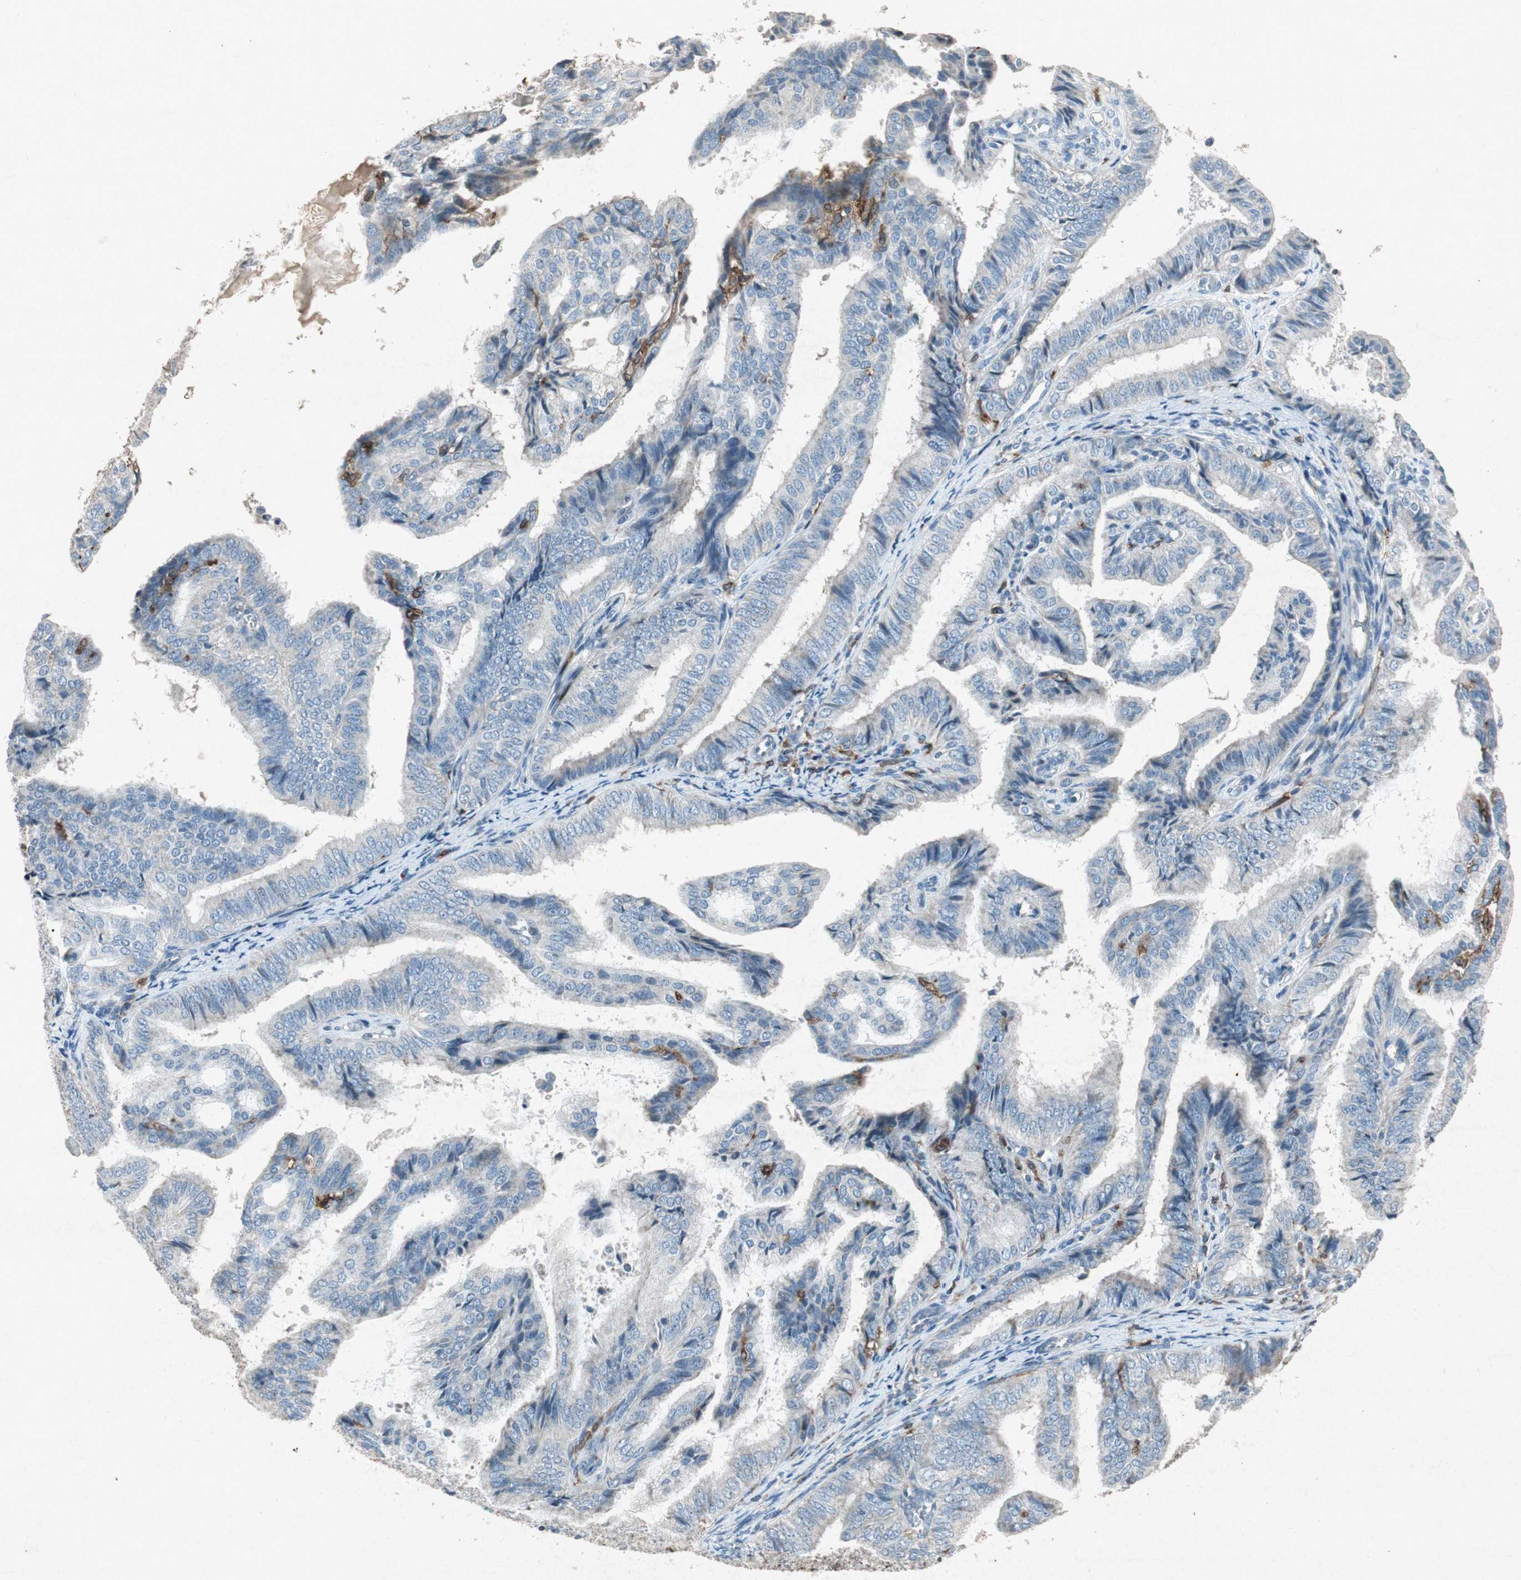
{"staining": {"intensity": "negative", "quantity": "none", "location": "none"}, "tissue": "endometrial cancer", "cell_type": "Tumor cells", "image_type": "cancer", "snomed": [{"axis": "morphology", "description": "Adenocarcinoma, NOS"}, {"axis": "topography", "description": "Endometrium"}], "caption": "Tumor cells are negative for protein expression in human endometrial cancer.", "gene": "TYROBP", "patient": {"sex": "female", "age": 58}}